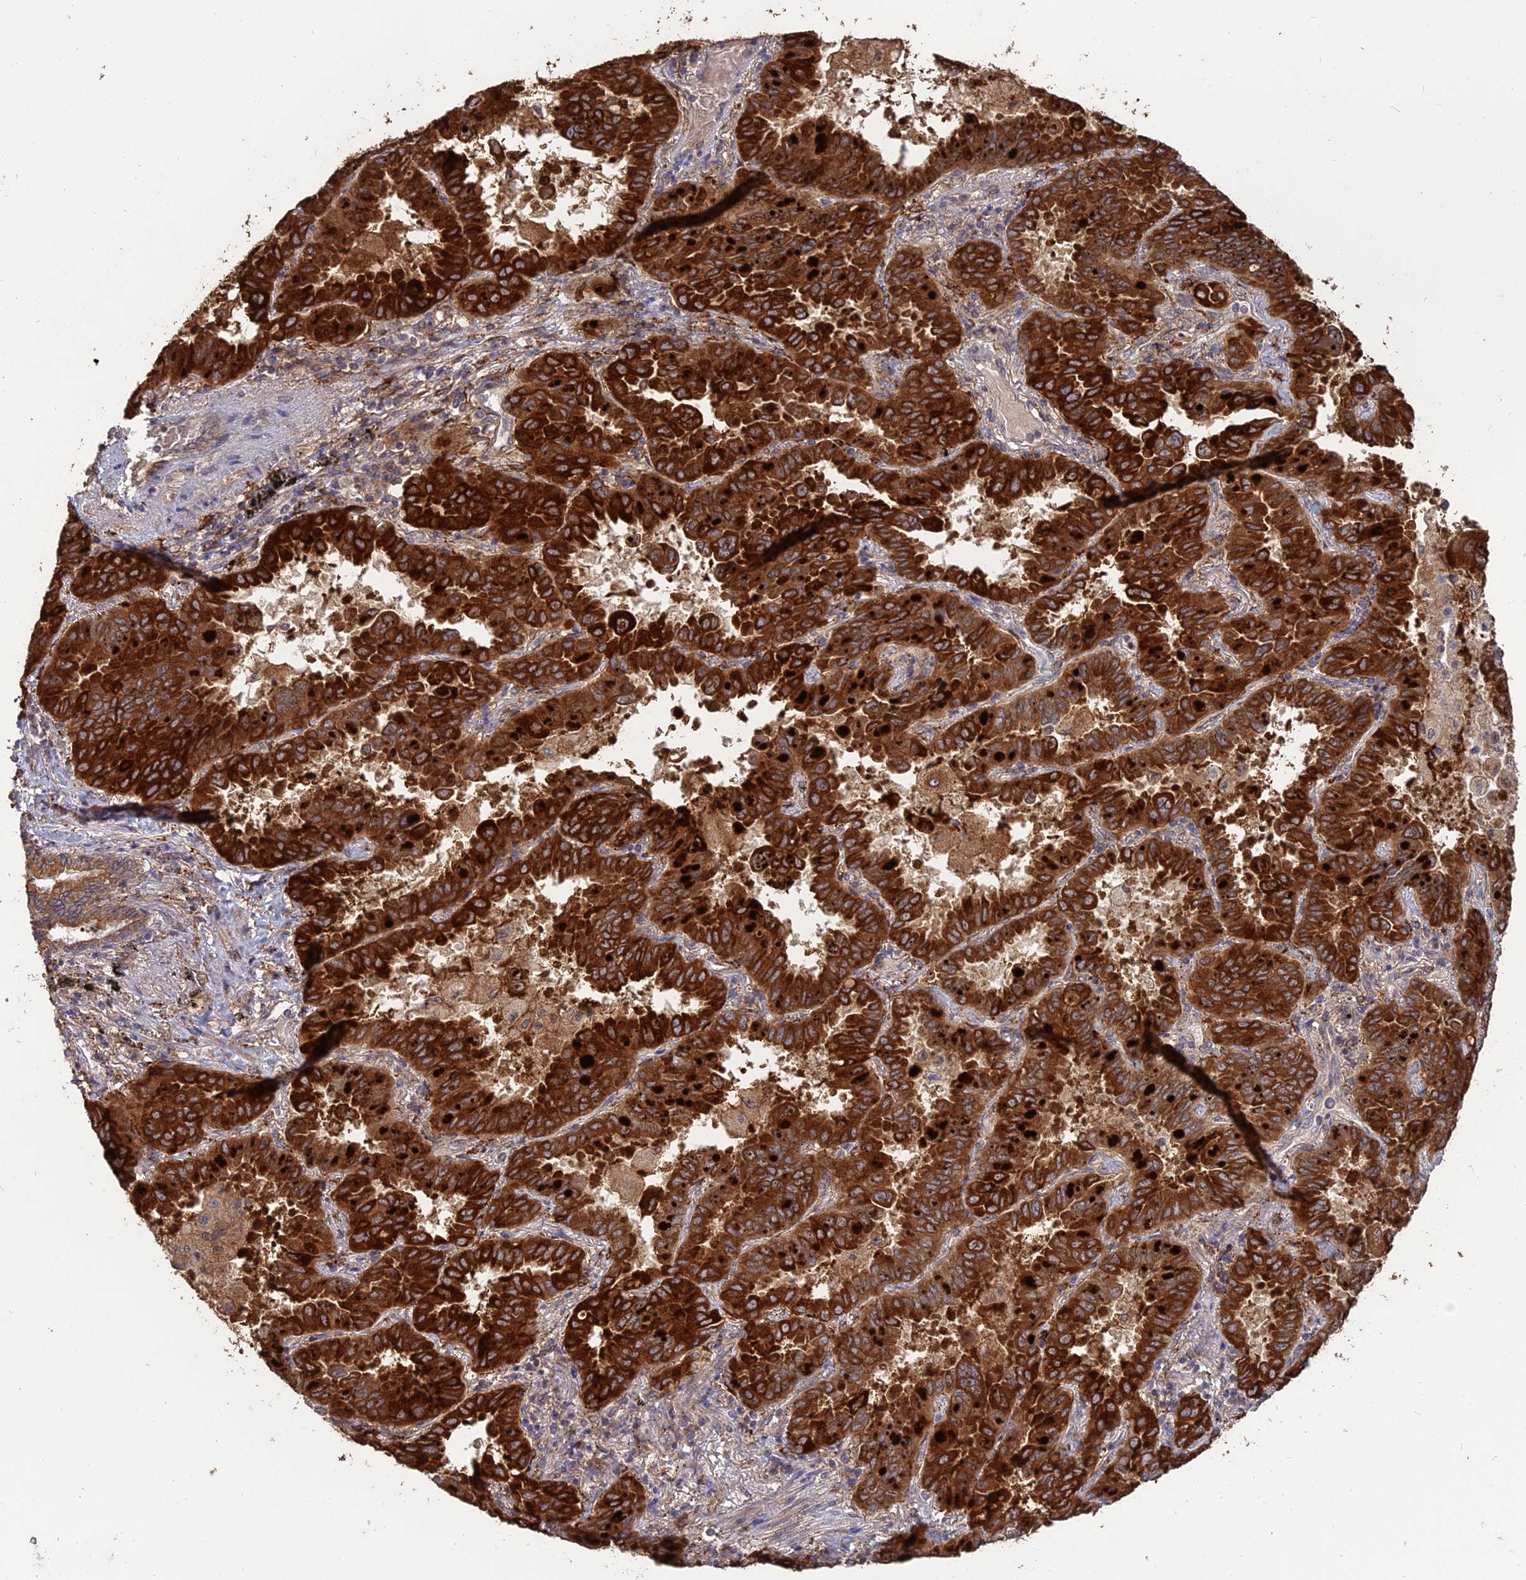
{"staining": {"intensity": "strong", "quantity": ">75%", "location": "cytoplasmic/membranous"}, "tissue": "lung cancer", "cell_type": "Tumor cells", "image_type": "cancer", "snomed": [{"axis": "morphology", "description": "Adenocarcinoma, NOS"}, {"axis": "topography", "description": "Lung"}], "caption": "Tumor cells demonstrate strong cytoplasmic/membranous staining in approximately >75% of cells in lung cancer (adenocarcinoma).", "gene": "PPIC", "patient": {"sex": "male", "age": 64}}